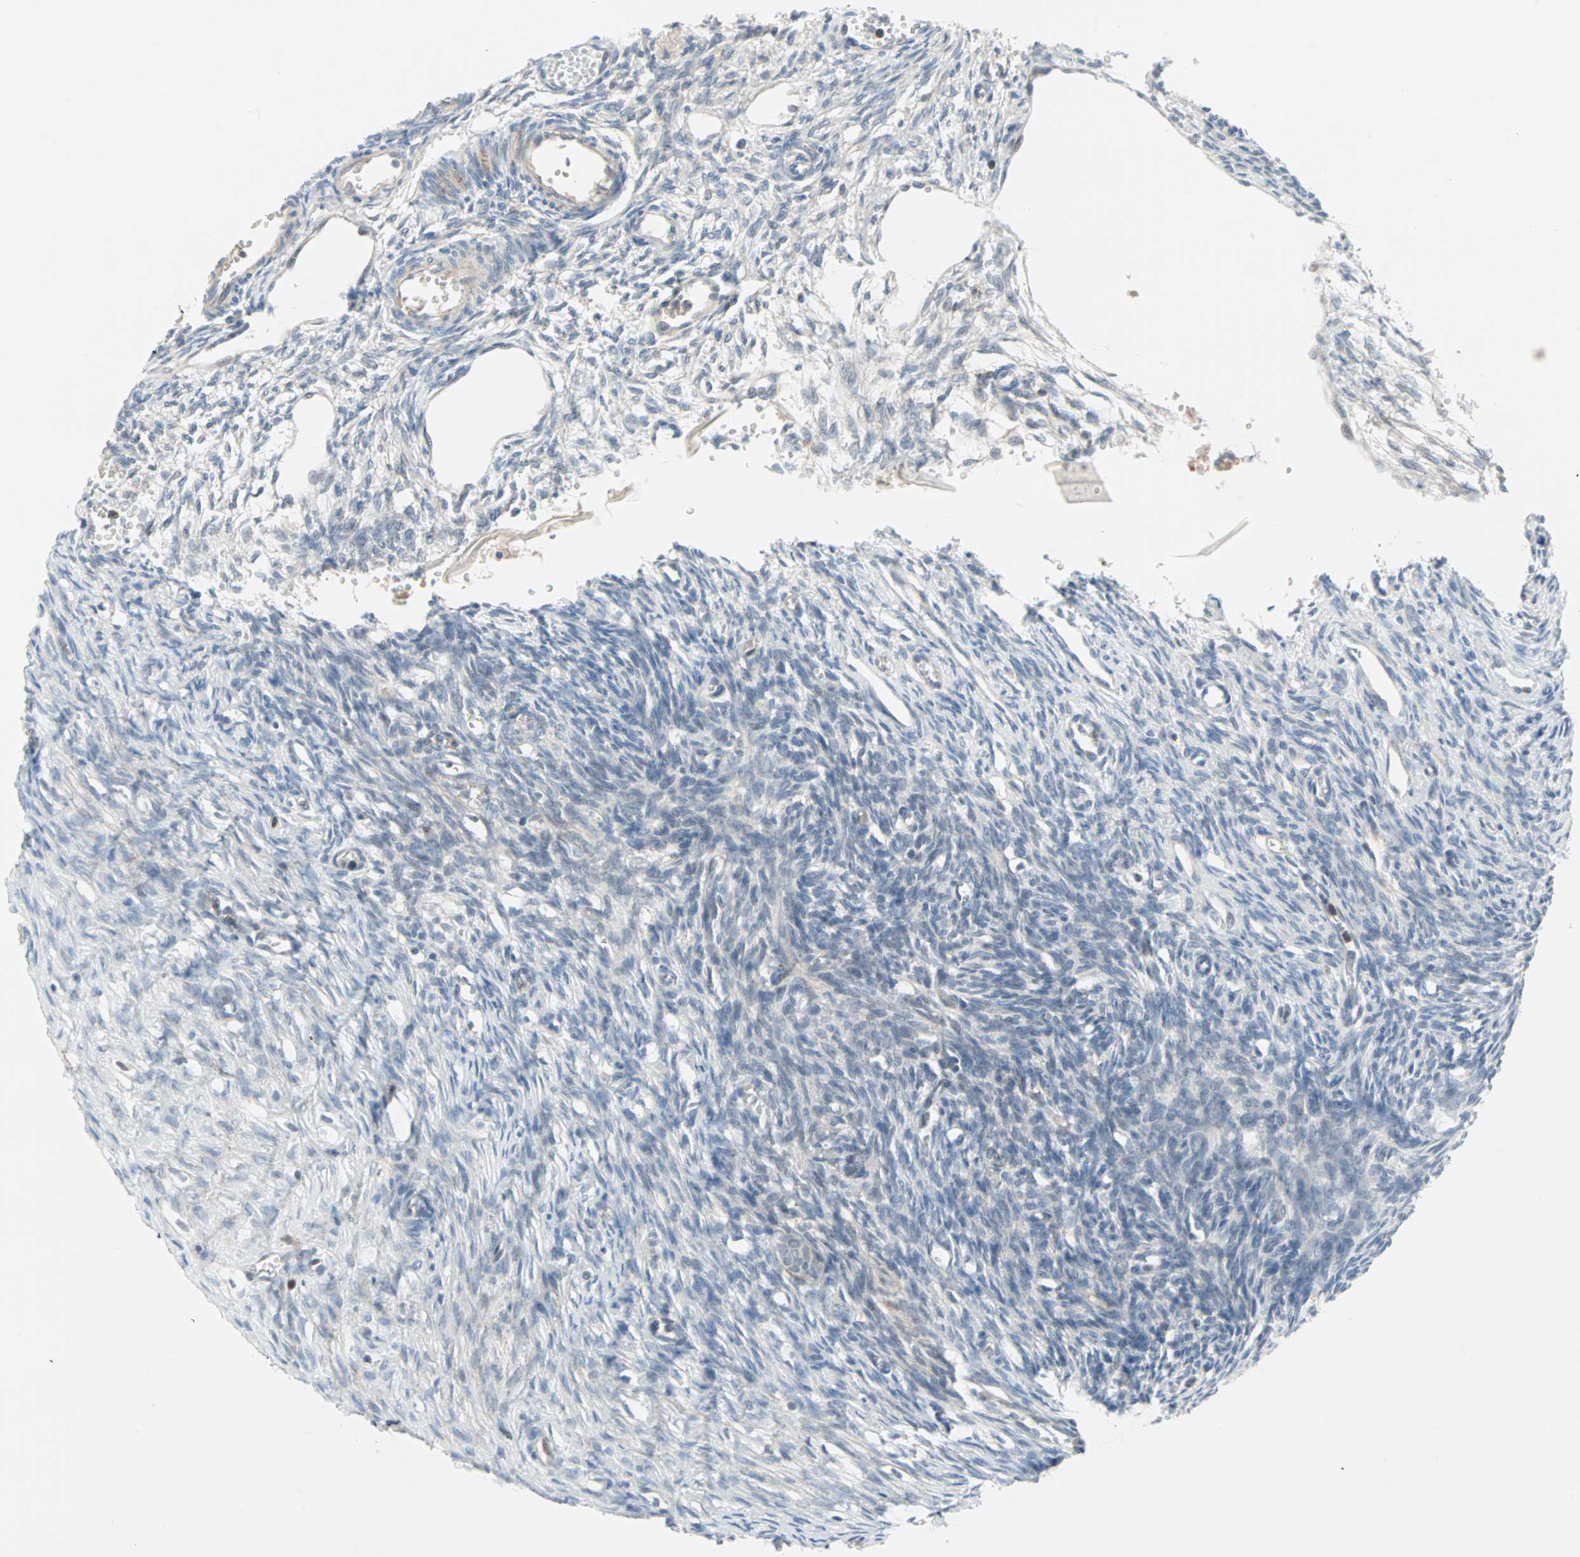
{"staining": {"intensity": "negative", "quantity": "none", "location": "none"}, "tissue": "ovary", "cell_type": "Follicle cells", "image_type": "normal", "snomed": [{"axis": "morphology", "description": "Normal tissue, NOS"}, {"axis": "topography", "description": "Ovary"}], "caption": "An image of ovary stained for a protein displays no brown staining in follicle cells. The staining was performed using DAB to visualize the protein expression in brown, while the nuclei were stained in blue with hematoxylin (Magnification: 20x).", "gene": "CASP3", "patient": {"sex": "female", "age": 33}}